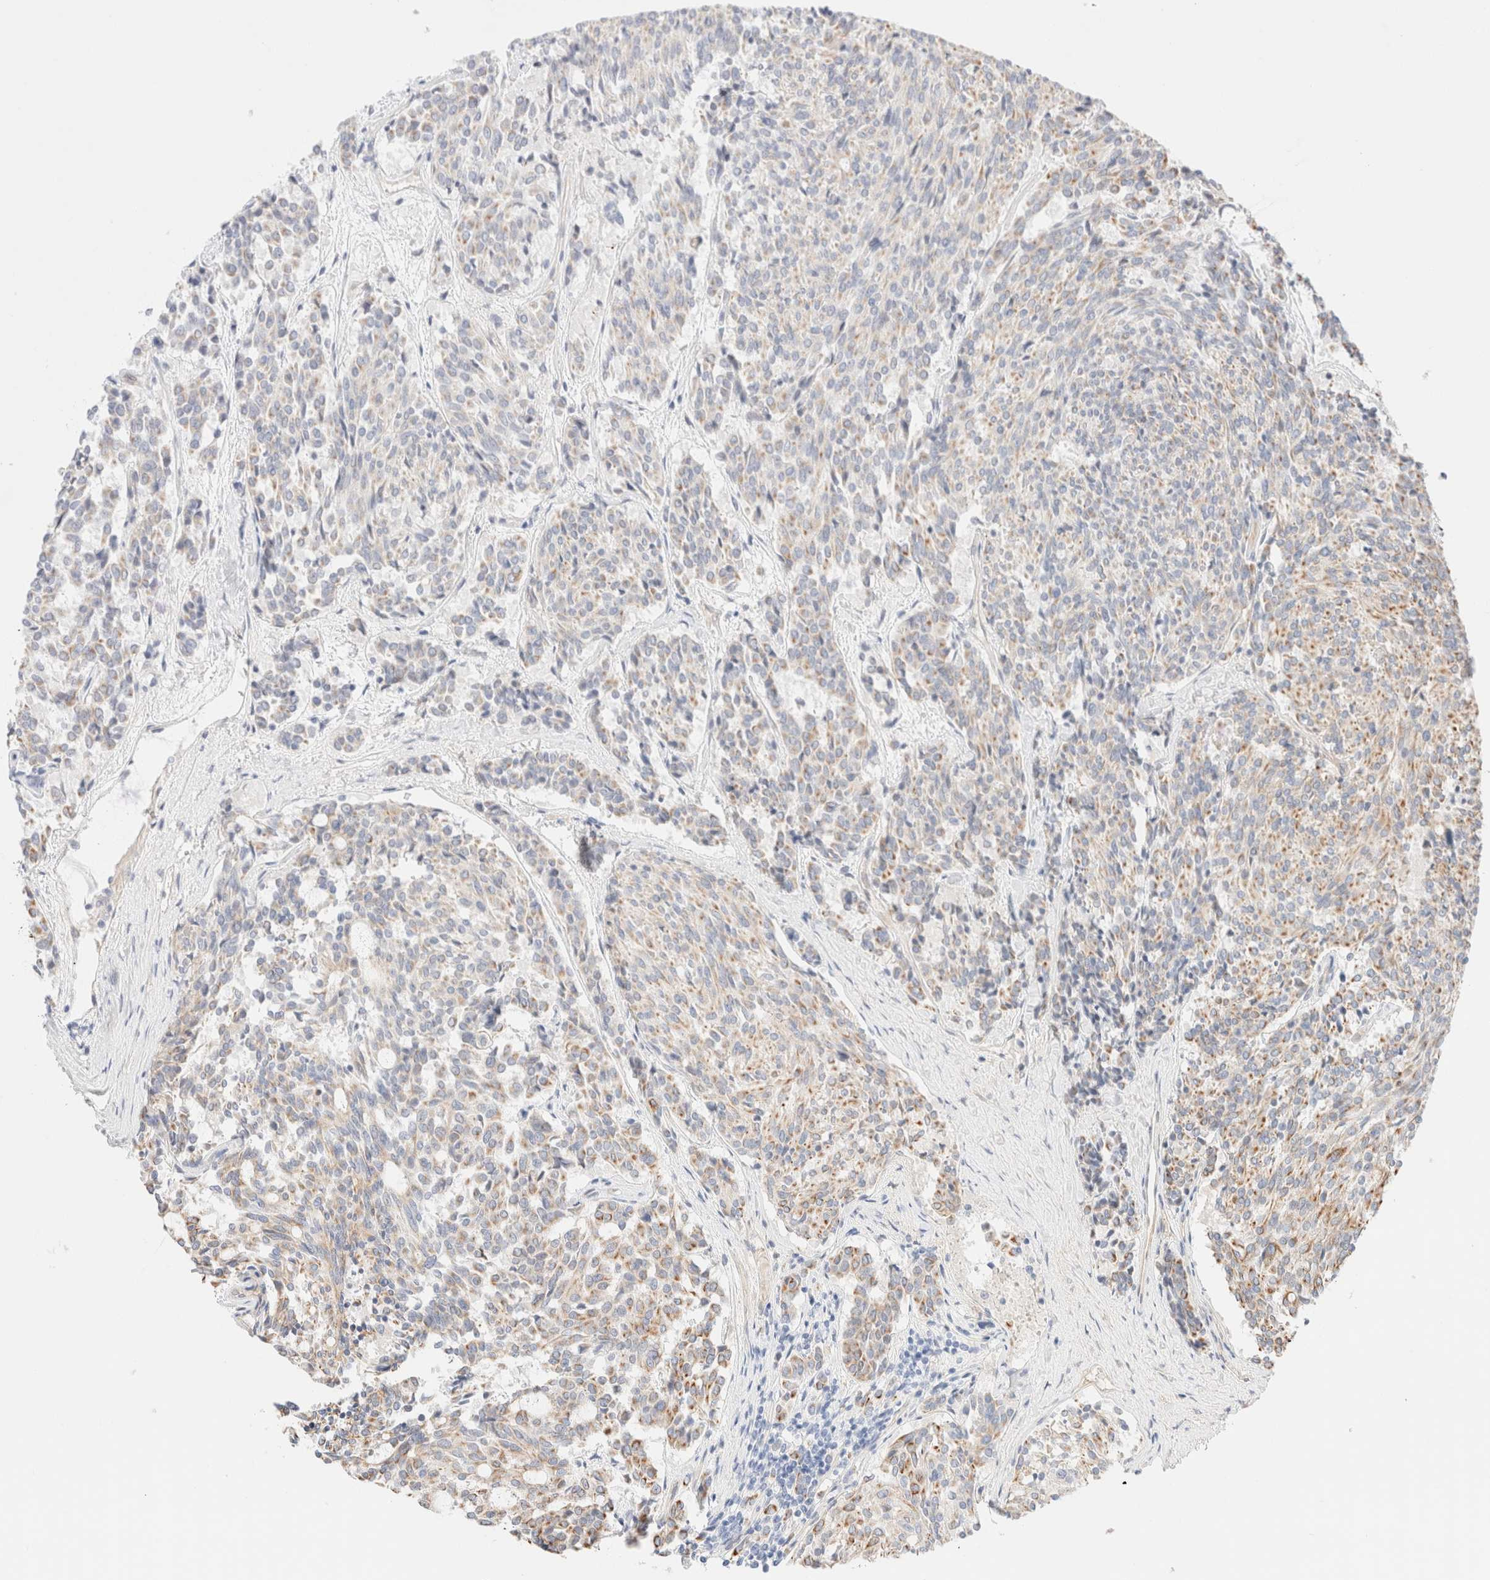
{"staining": {"intensity": "weak", "quantity": "25%-75%", "location": "cytoplasmic/membranous"}, "tissue": "carcinoid", "cell_type": "Tumor cells", "image_type": "cancer", "snomed": [{"axis": "morphology", "description": "Carcinoid, malignant, NOS"}, {"axis": "topography", "description": "Pancreas"}], "caption": "Immunohistochemistry image of neoplastic tissue: human carcinoid stained using IHC reveals low levels of weak protein expression localized specifically in the cytoplasmic/membranous of tumor cells, appearing as a cytoplasmic/membranous brown color.", "gene": "NIBAN2", "patient": {"sex": "female", "age": 54}}